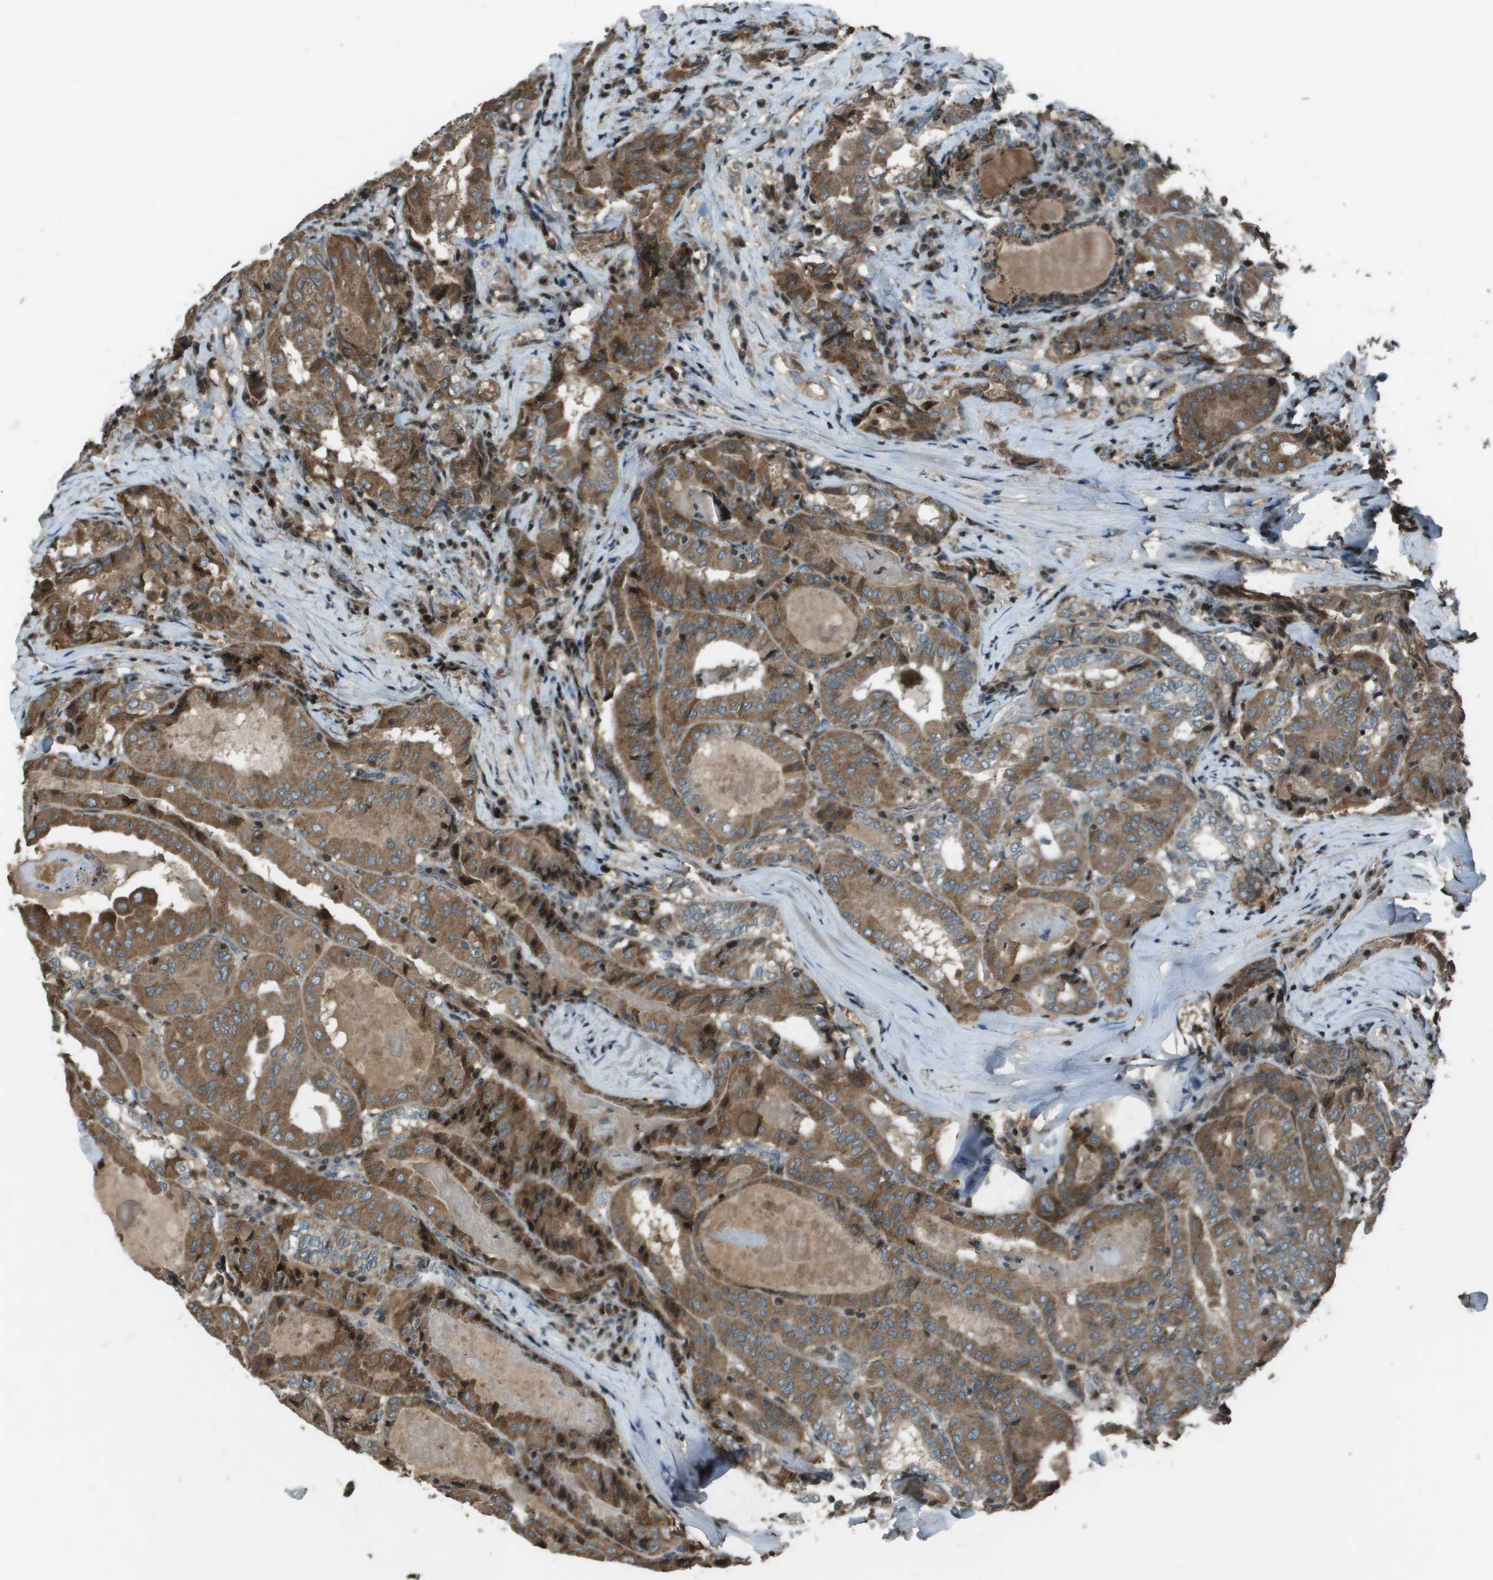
{"staining": {"intensity": "moderate", "quantity": ">75%", "location": "cytoplasmic/membranous"}, "tissue": "thyroid cancer", "cell_type": "Tumor cells", "image_type": "cancer", "snomed": [{"axis": "morphology", "description": "Papillary adenocarcinoma, NOS"}, {"axis": "topography", "description": "Thyroid gland"}], "caption": "Protein expression analysis of papillary adenocarcinoma (thyroid) displays moderate cytoplasmic/membranous positivity in about >75% of tumor cells. (DAB IHC, brown staining for protein, blue staining for nuclei).", "gene": "CXCL12", "patient": {"sex": "female", "age": 42}}